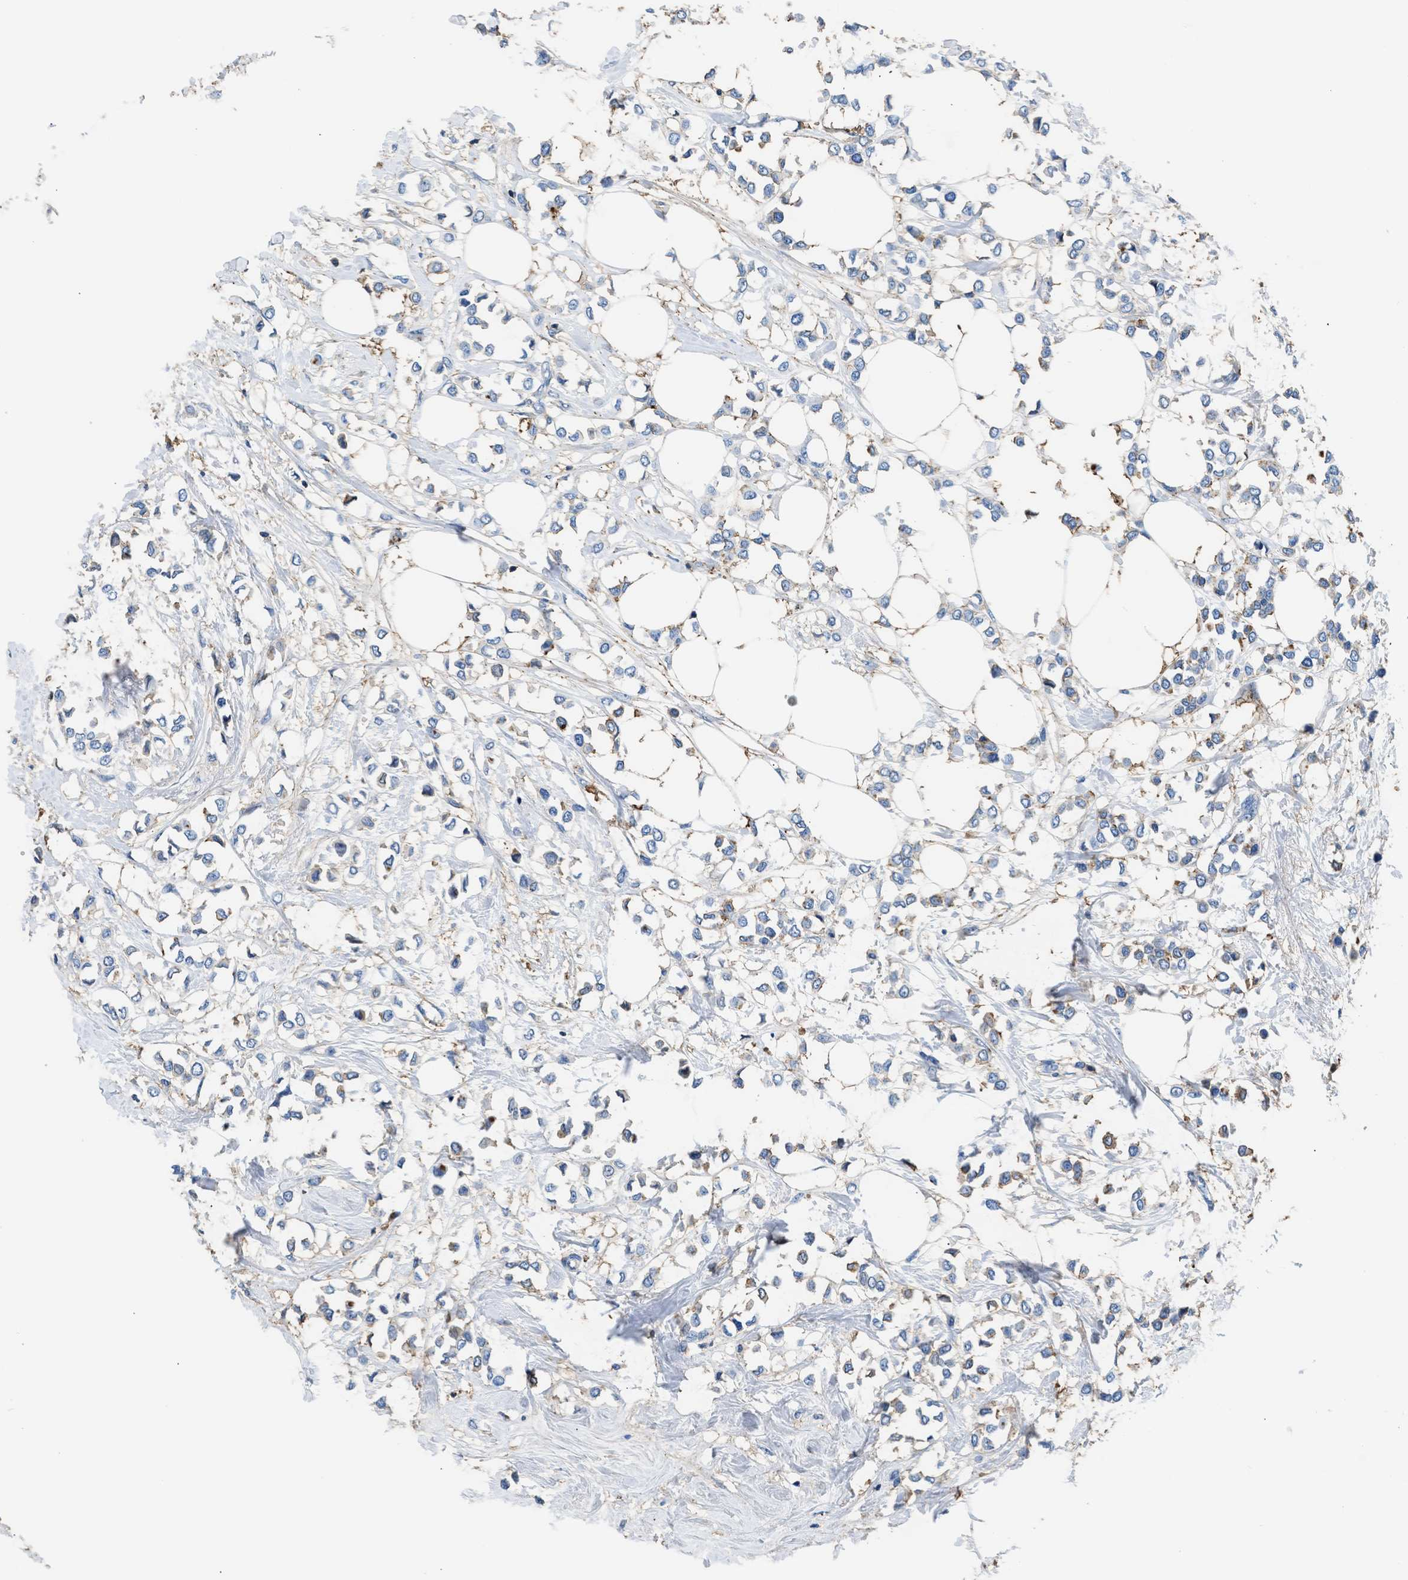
{"staining": {"intensity": "moderate", "quantity": "<25%", "location": "cytoplasmic/membranous"}, "tissue": "breast cancer", "cell_type": "Tumor cells", "image_type": "cancer", "snomed": [{"axis": "morphology", "description": "Lobular carcinoma"}, {"axis": "topography", "description": "Breast"}], "caption": "Immunohistochemical staining of breast cancer (lobular carcinoma) exhibits moderate cytoplasmic/membranous protein staining in approximately <25% of tumor cells.", "gene": "KCNQ4", "patient": {"sex": "female", "age": 51}}